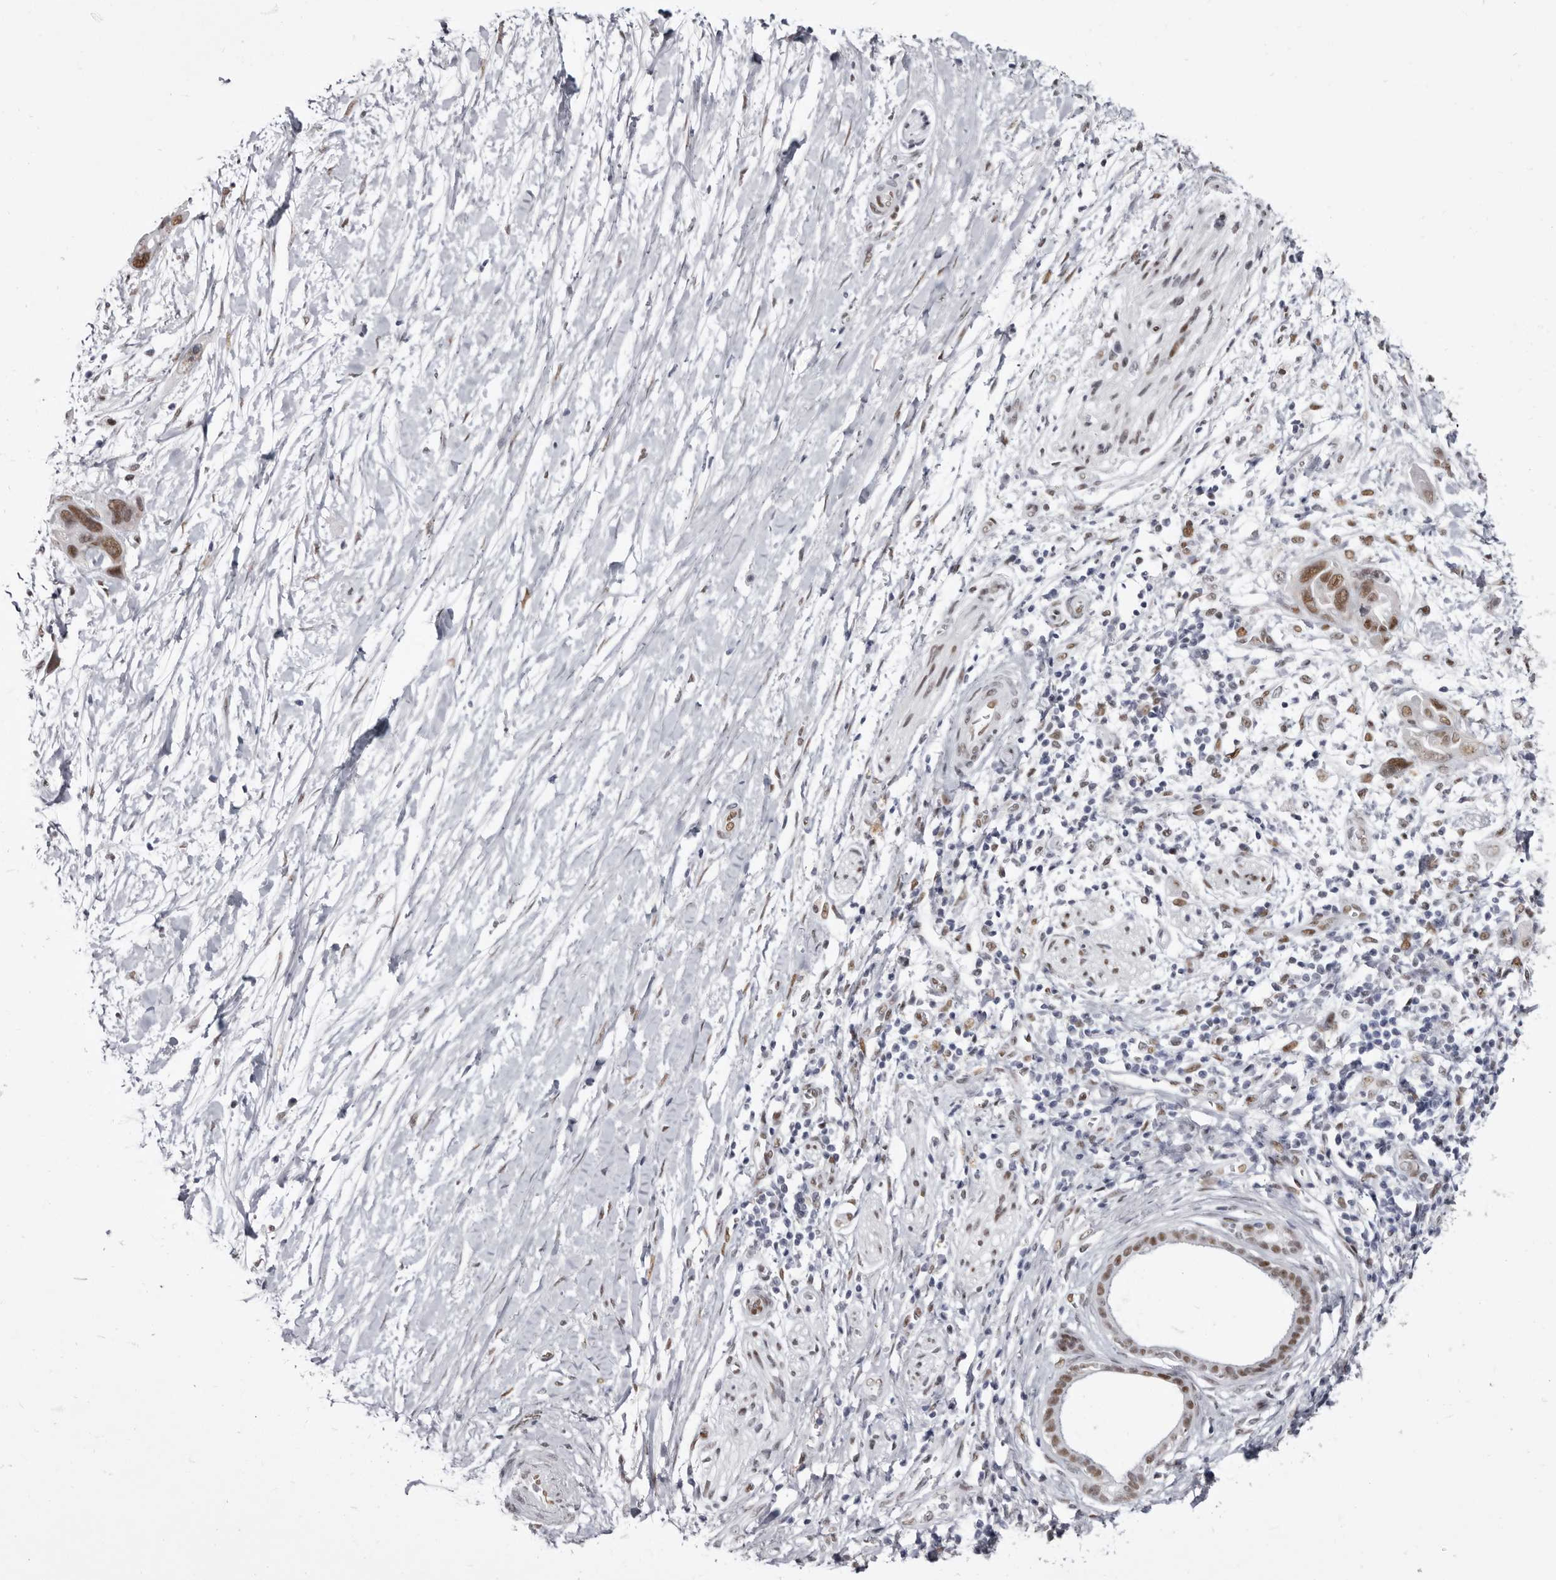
{"staining": {"intensity": "moderate", "quantity": ">75%", "location": "nuclear"}, "tissue": "pancreatic cancer", "cell_type": "Tumor cells", "image_type": "cancer", "snomed": [{"axis": "morphology", "description": "Adenocarcinoma, NOS"}, {"axis": "topography", "description": "Pancreas"}], "caption": "About >75% of tumor cells in pancreatic cancer (adenocarcinoma) show moderate nuclear protein positivity as visualized by brown immunohistochemical staining.", "gene": "ZNF326", "patient": {"sex": "female", "age": 72}}